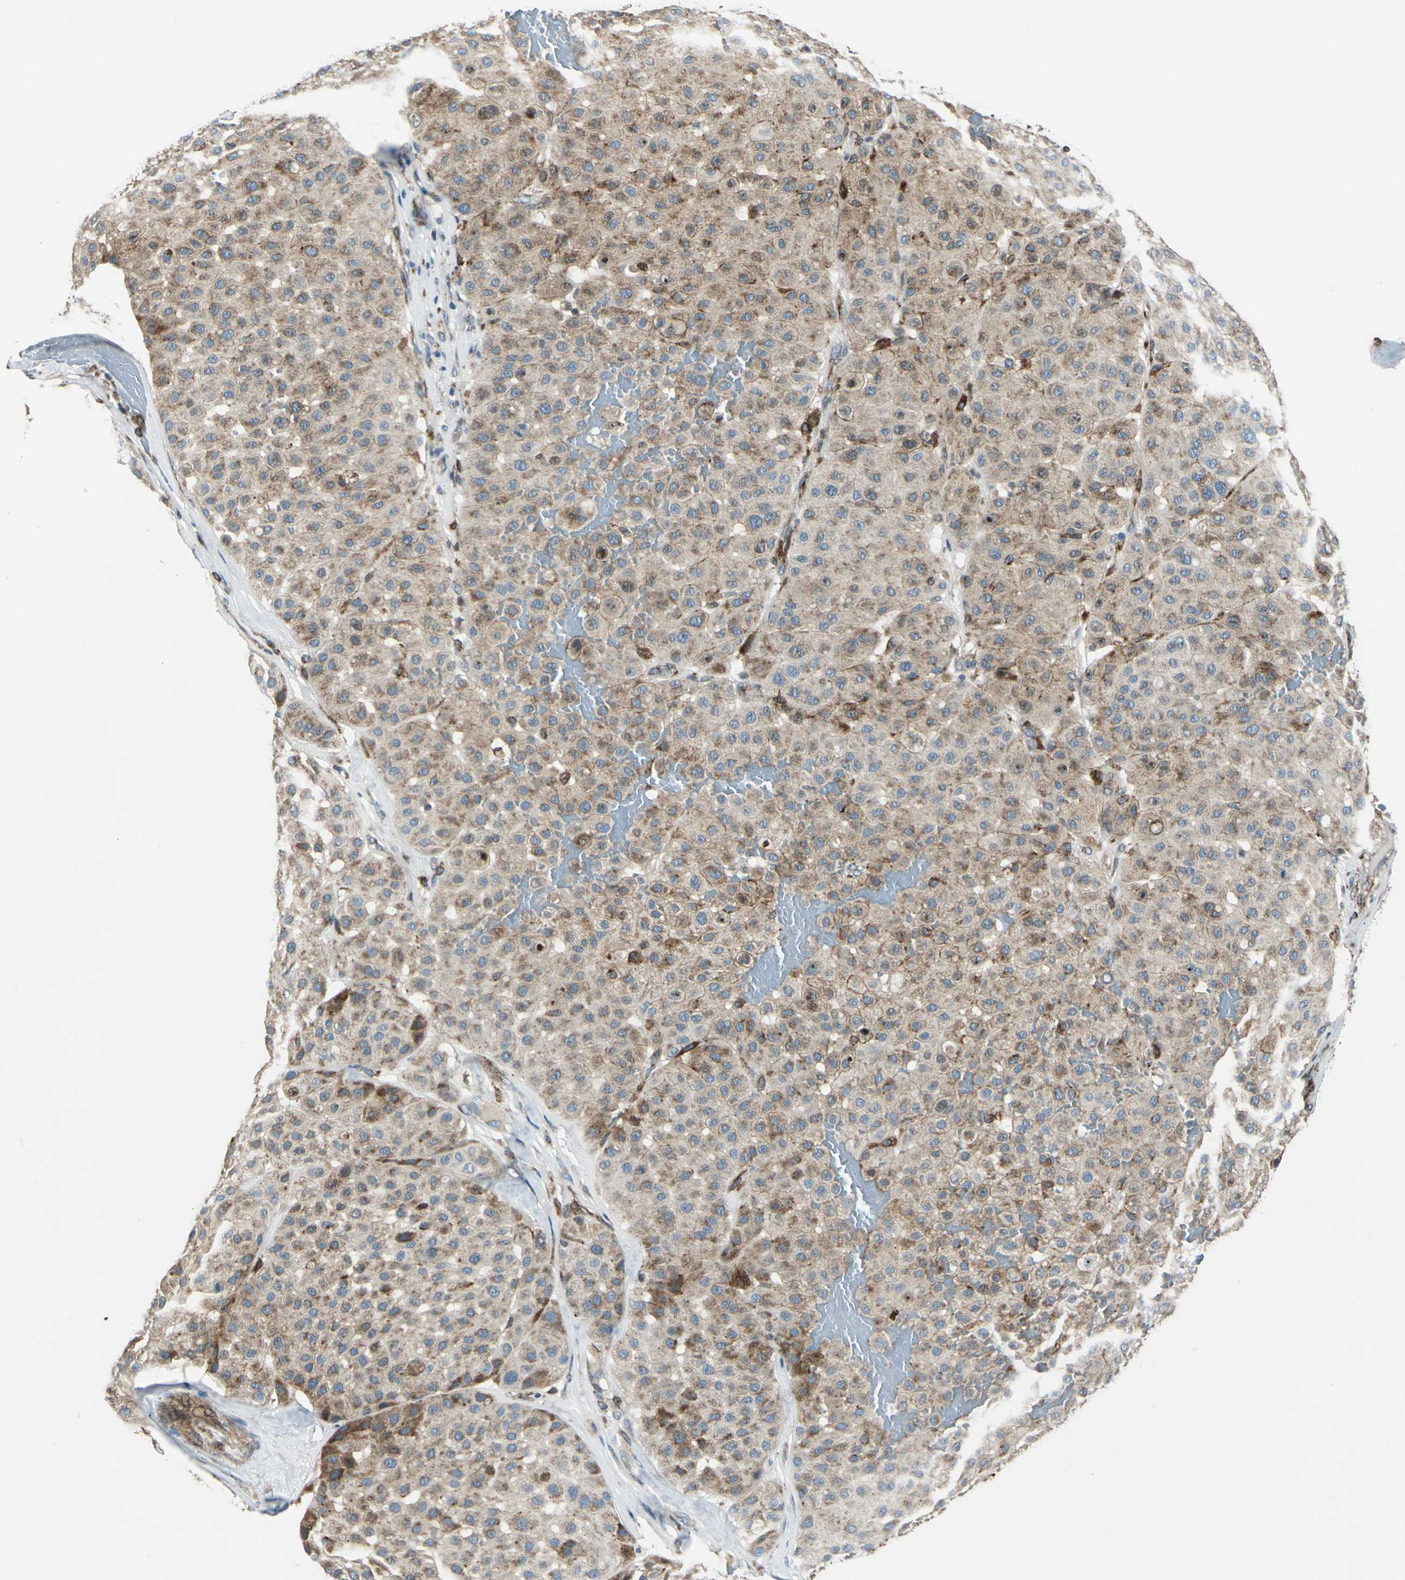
{"staining": {"intensity": "moderate", "quantity": "25%-75%", "location": "cytoplasmic/membranous"}, "tissue": "melanoma", "cell_type": "Tumor cells", "image_type": "cancer", "snomed": [{"axis": "morphology", "description": "Normal tissue, NOS"}, {"axis": "morphology", "description": "Malignant melanoma, Metastatic site"}, {"axis": "topography", "description": "Skin"}], "caption": "A brown stain highlights moderate cytoplasmic/membranous expression of a protein in human malignant melanoma (metastatic site) tumor cells. The staining is performed using DAB (3,3'-diaminobenzidine) brown chromogen to label protein expression. The nuclei are counter-stained blue using hematoxylin.", "gene": "HTATIP2", "patient": {"sex": "male", "age": 41}}